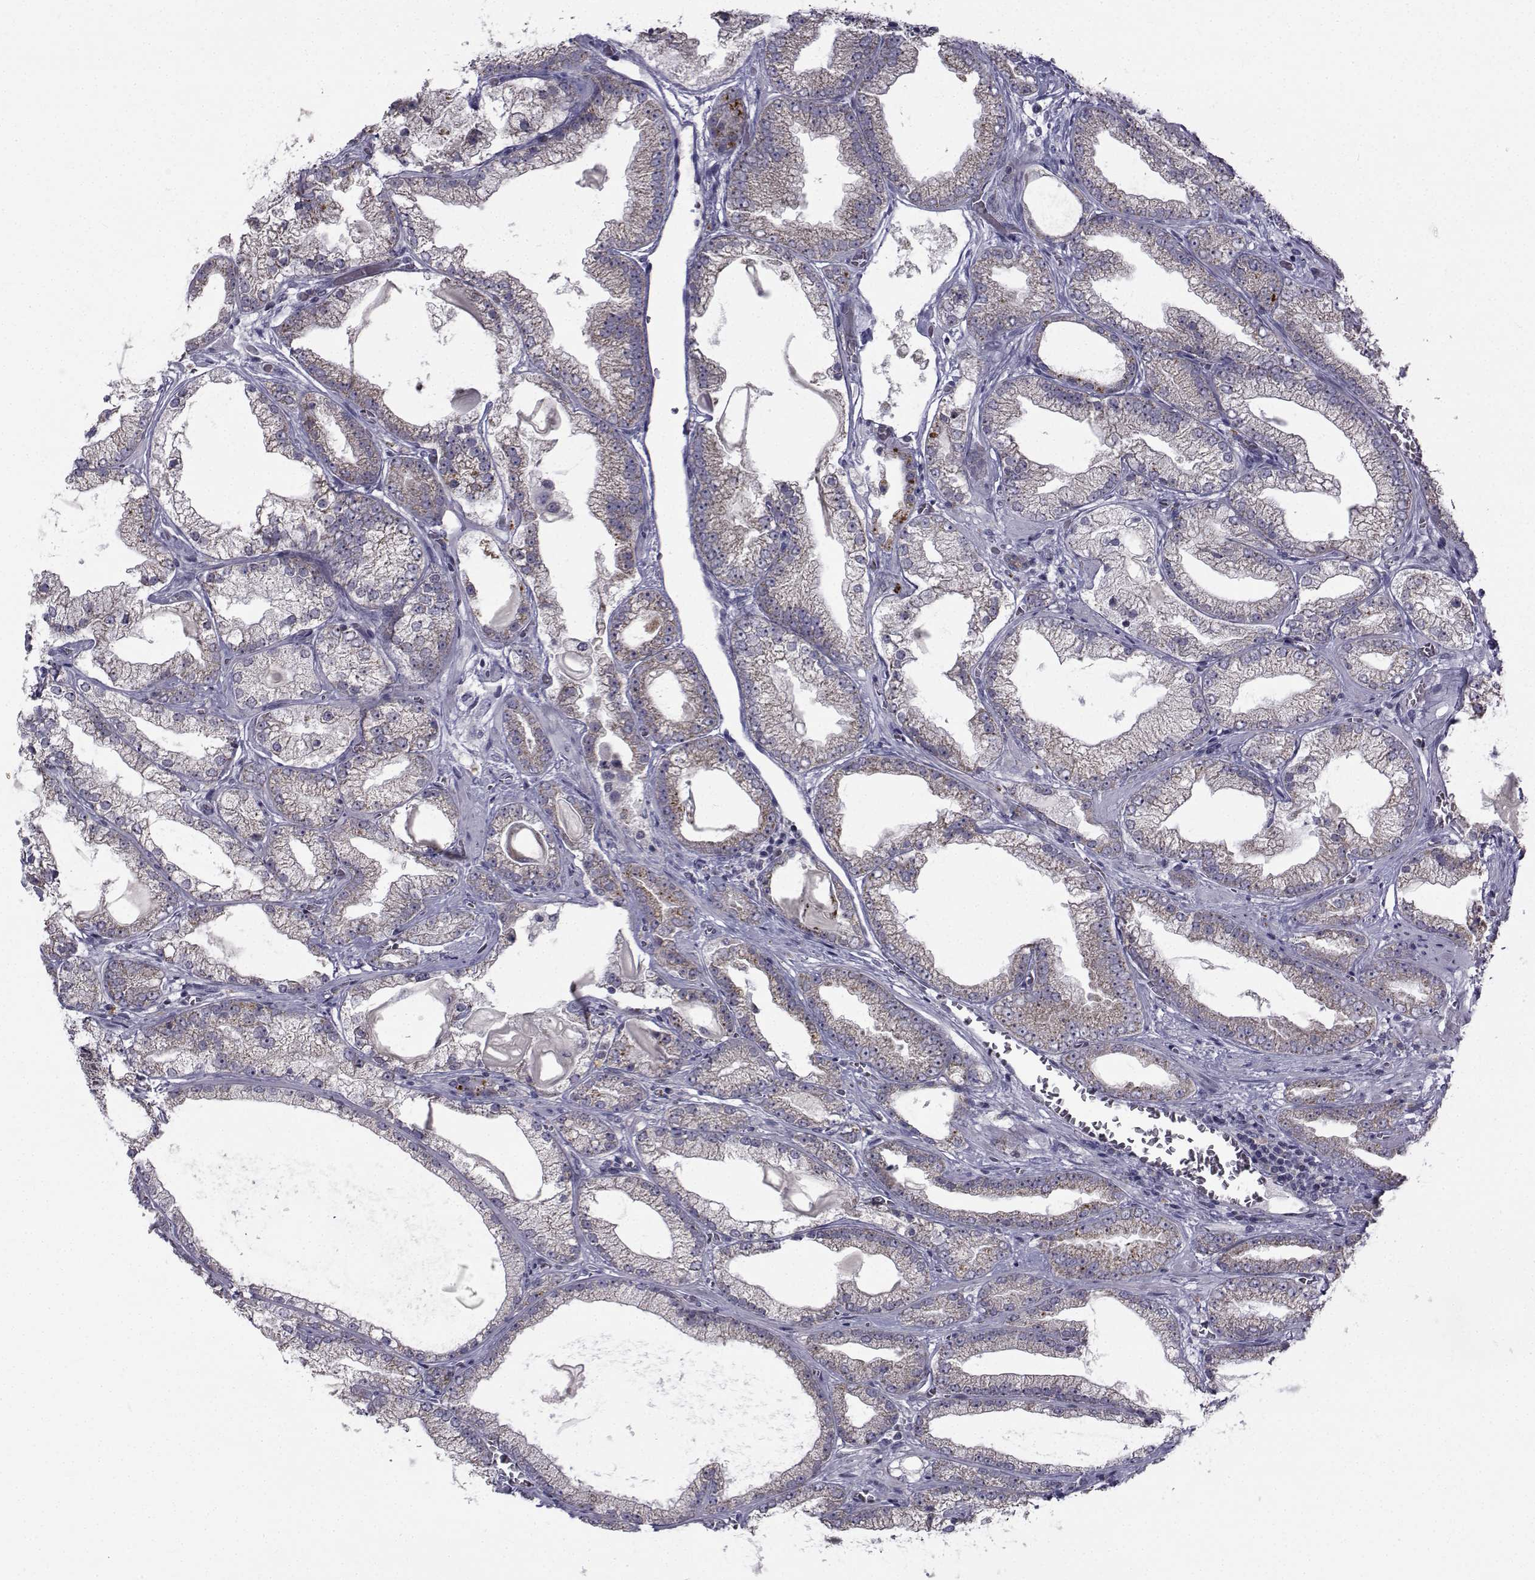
{"staining": {"intensity": "negative", "quantity": "none", "location": "none"}, "tissue": "prostate cancer", "cell_type": "Tumor cells", "image_type": "cancer", "snomed": [{"axis": "morphology", "description": "Adenocarcinoma, Low grade"}, {"axis": "topography", "description": "Prostate"}], "caption": "Human adenocarcinoma (low-grade) (prostate) stained for a protein using immunohistochemistry displays no positivity in tumor cells.", "gene": "ANGPT1", "patient": {"sex": "male", "age": 57}}